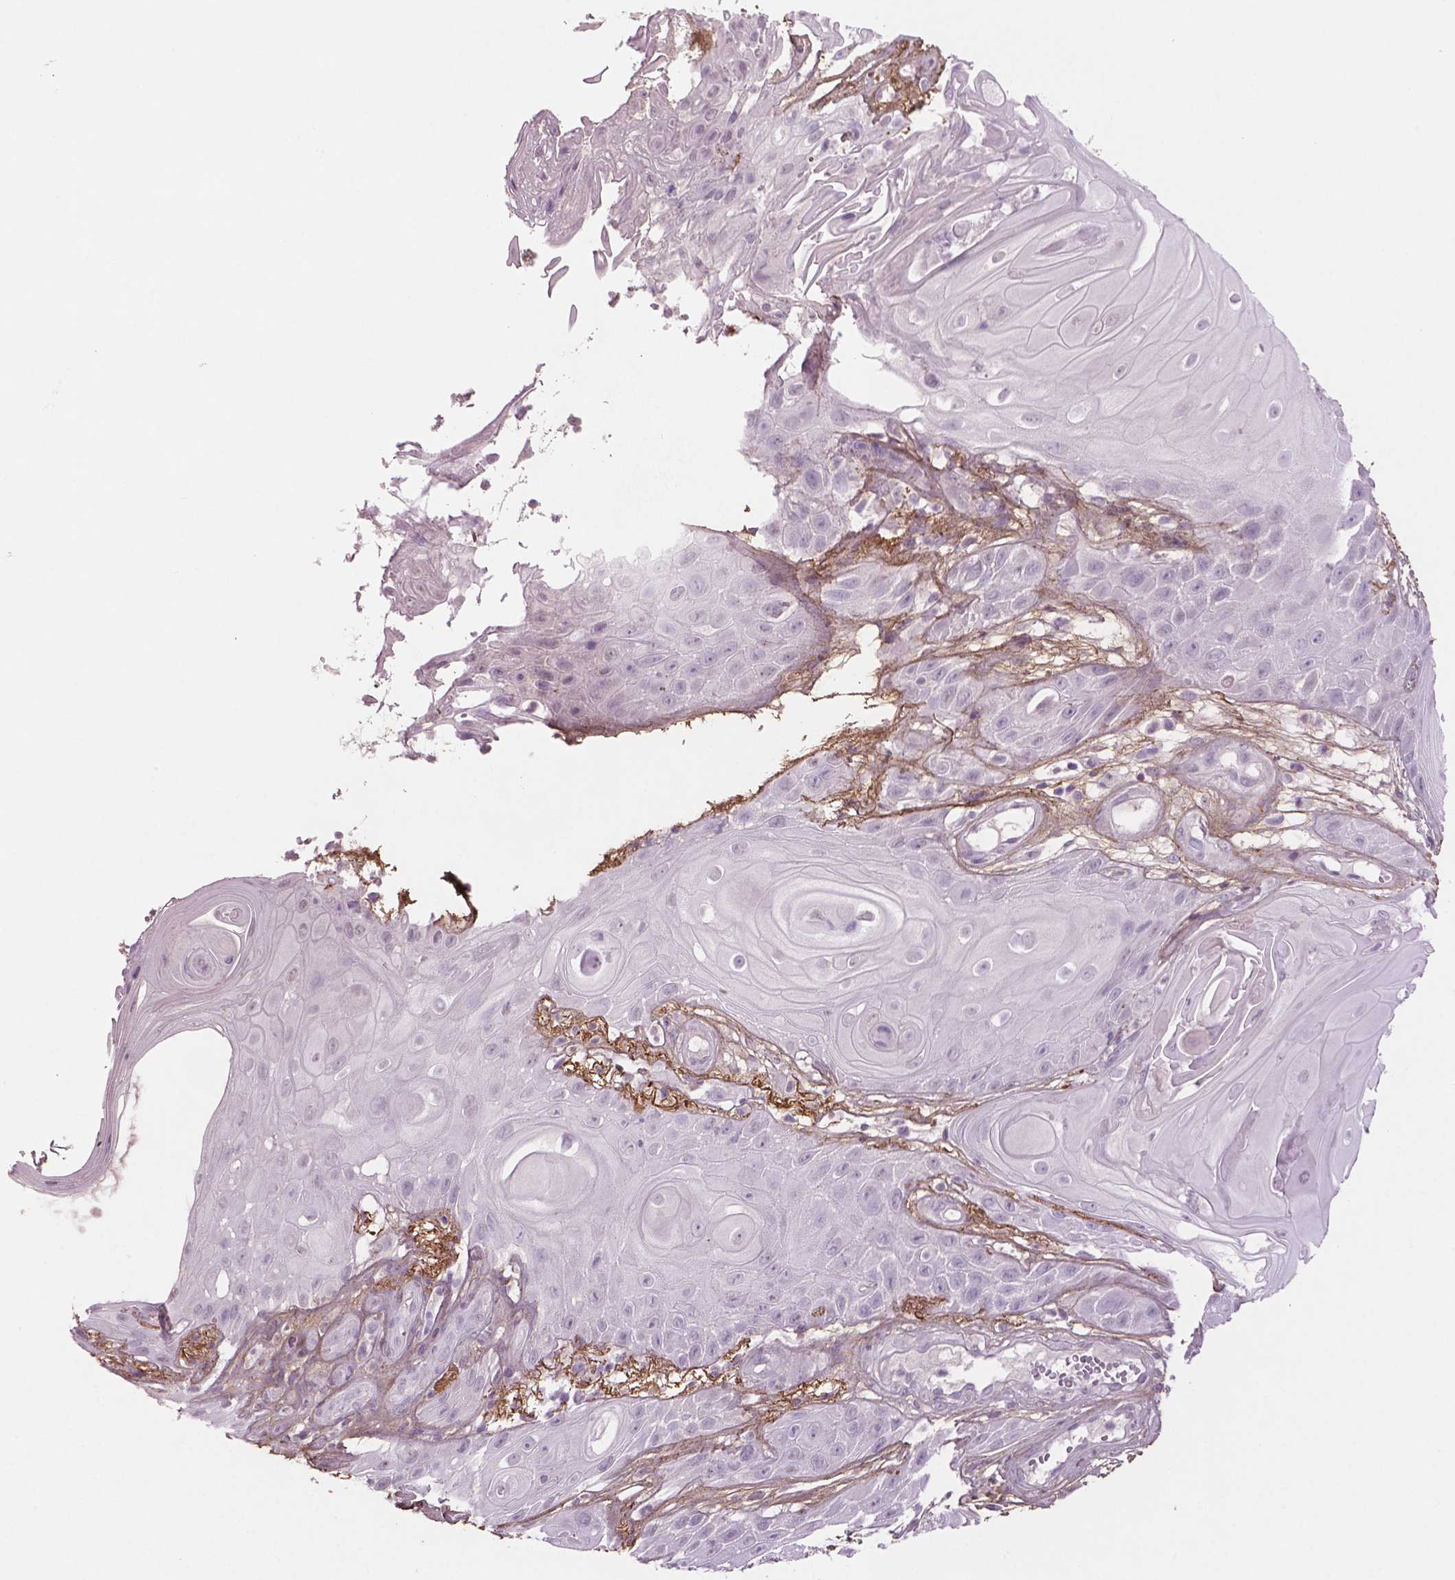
{"staining": {"intensity": "negative", "quantity": "none", "location": "none"}, "tissue": "skin cancer", "cell_type": "Tumor cells", "image_type": "cancer", "snomed": [{"axis": "morphology", "description": "Squamous cell carcinoma, NOS"}, {"axis": "topography", "description": "Skin"}], "caption": "Immunohistochemical staining of human skin squamous cell carcinoma demonstrates no significant staining in tumor cells.", "gene": "DLG2", "patient": {"sex": "male", "age": 62}}